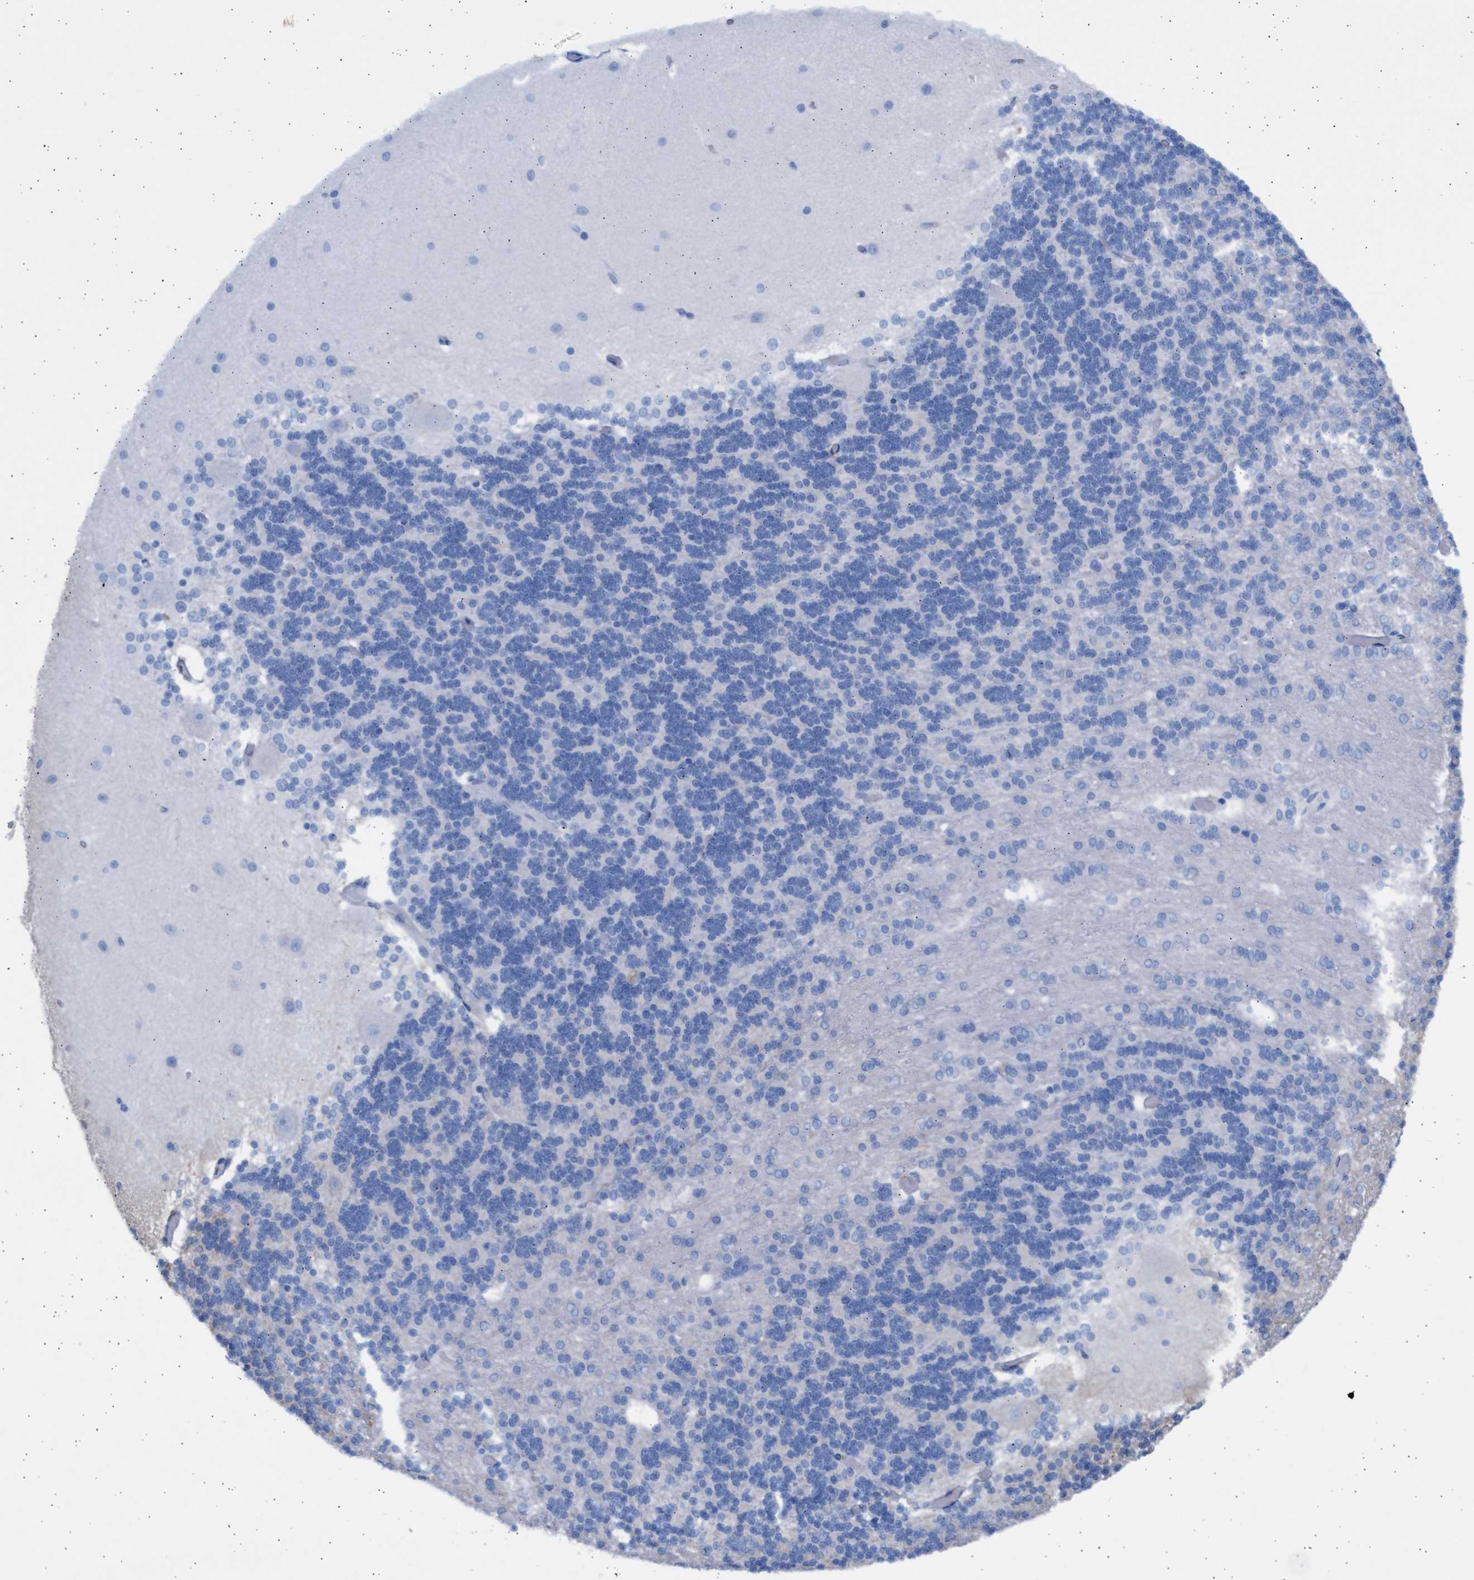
{"staining": {"intensity": "weak", "quantity": "<25%", "location": "cytoplasmic/membranous"}, "tissue": "cerebellum", "cell_type": "Cells in granular layer", "image_type": "normal", "snomed": [{"axis": "morphology", "description": "Normal tissue, NOS"}, {"axis": "topography", "description": "Cerebellum"}], "caption": "High magnification brightfield microscopy of unremarkable cerebellum stained with DAB (brown) and counterstained with hematoxylin (blue): cells in granular layer show no significant expression.", "gene": "NBR1", "patient": {"sex": "female", "age": 54}}